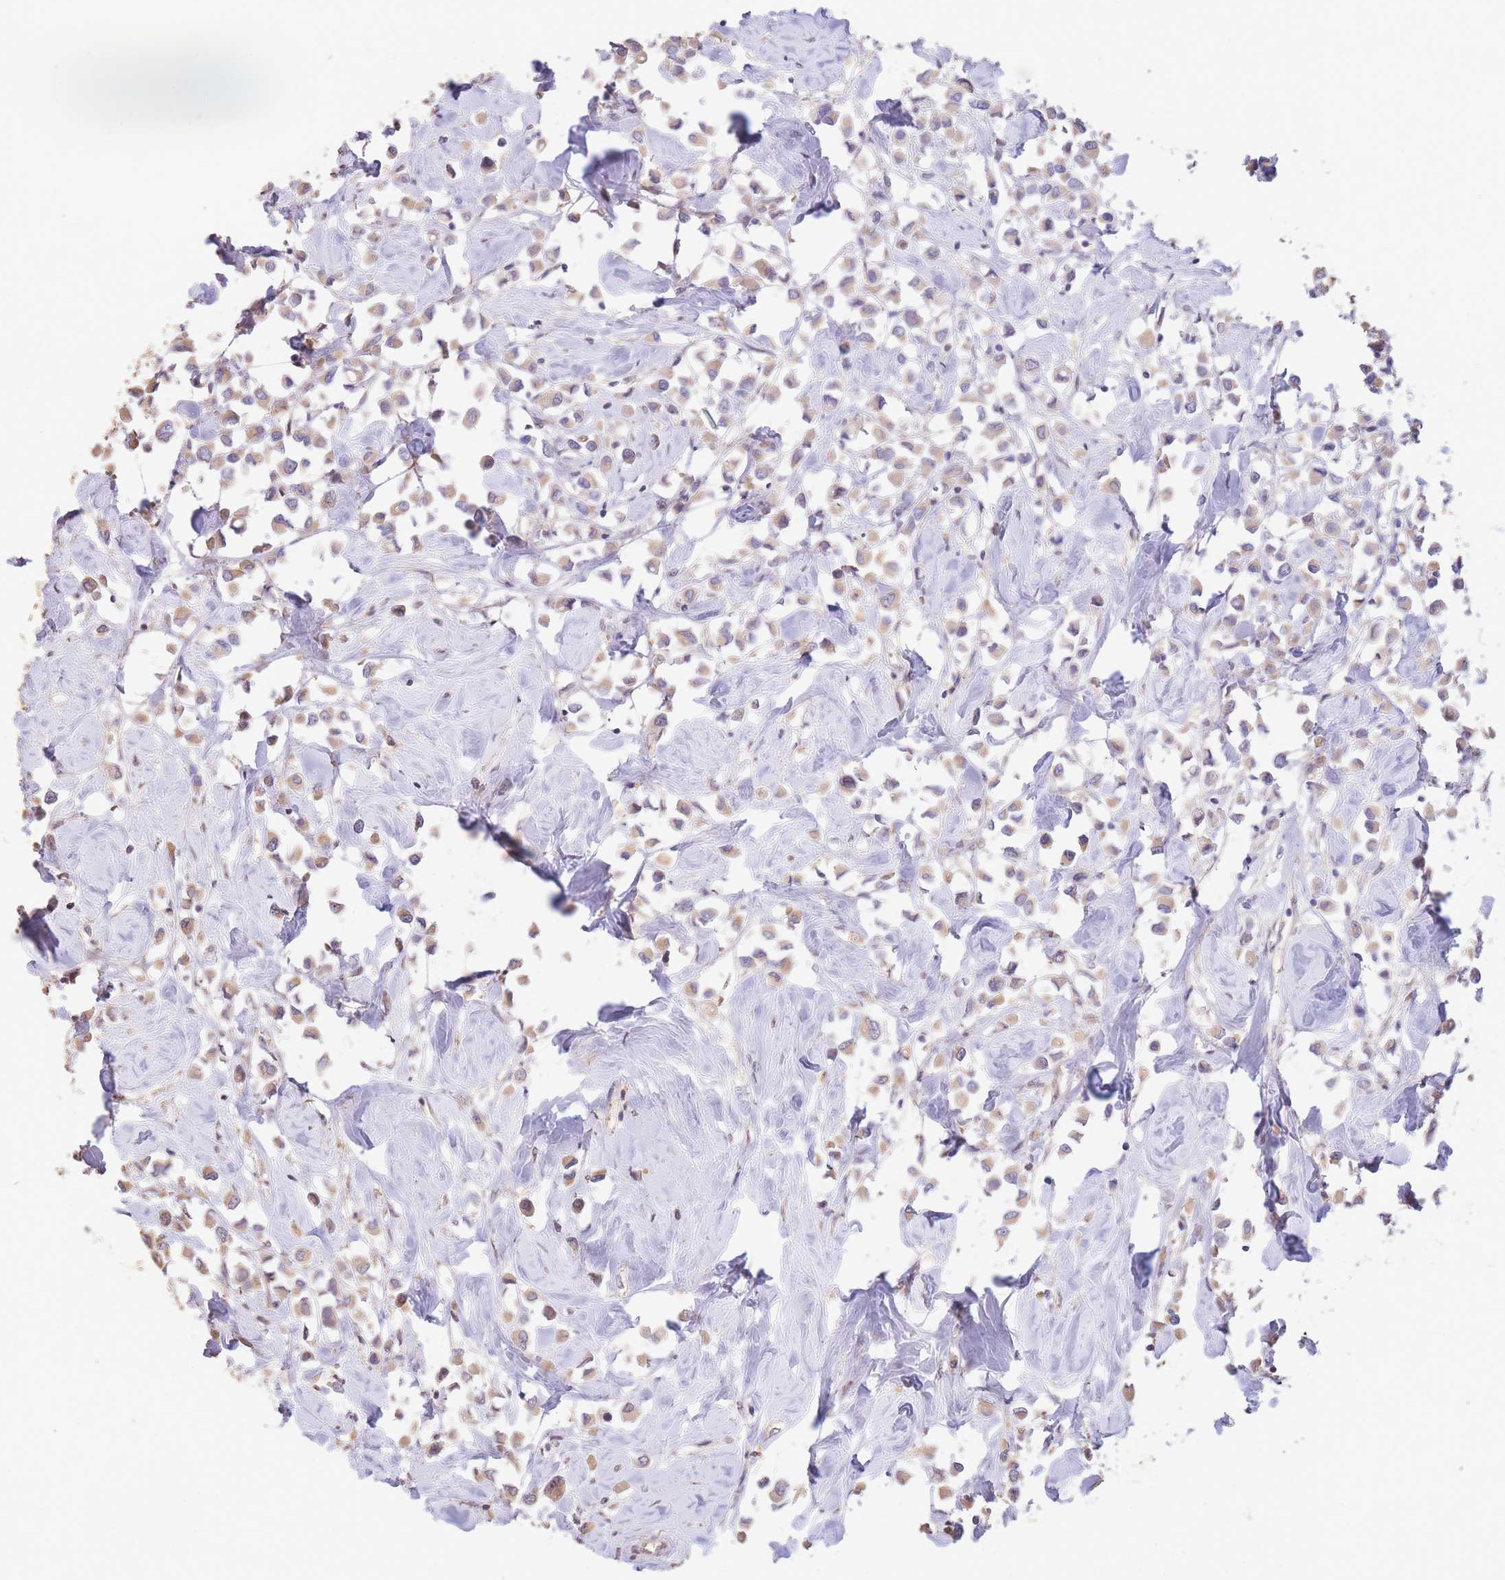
{"staining": {"intensity": "weak", "quantity": ">75%", "location": "cytoplasmic/membranous"}, "tissue": "breast cancer", "cell_type": "Tumor cells", "image_type": "cancer", "snomed": [{"axis": "morphology", "description": "Duct carcinoma"}, {"axis": "topography", "description": "Breast"}], "caption": "Immunohistochemistry (IHC) of breast invasive ductal carcinoma displays low levels of weak cytoplasmic/membranous expression in approximately >75% of tumor cells.", "gene": "RGS14", "patient": {"sex": "female", "age": 61}}